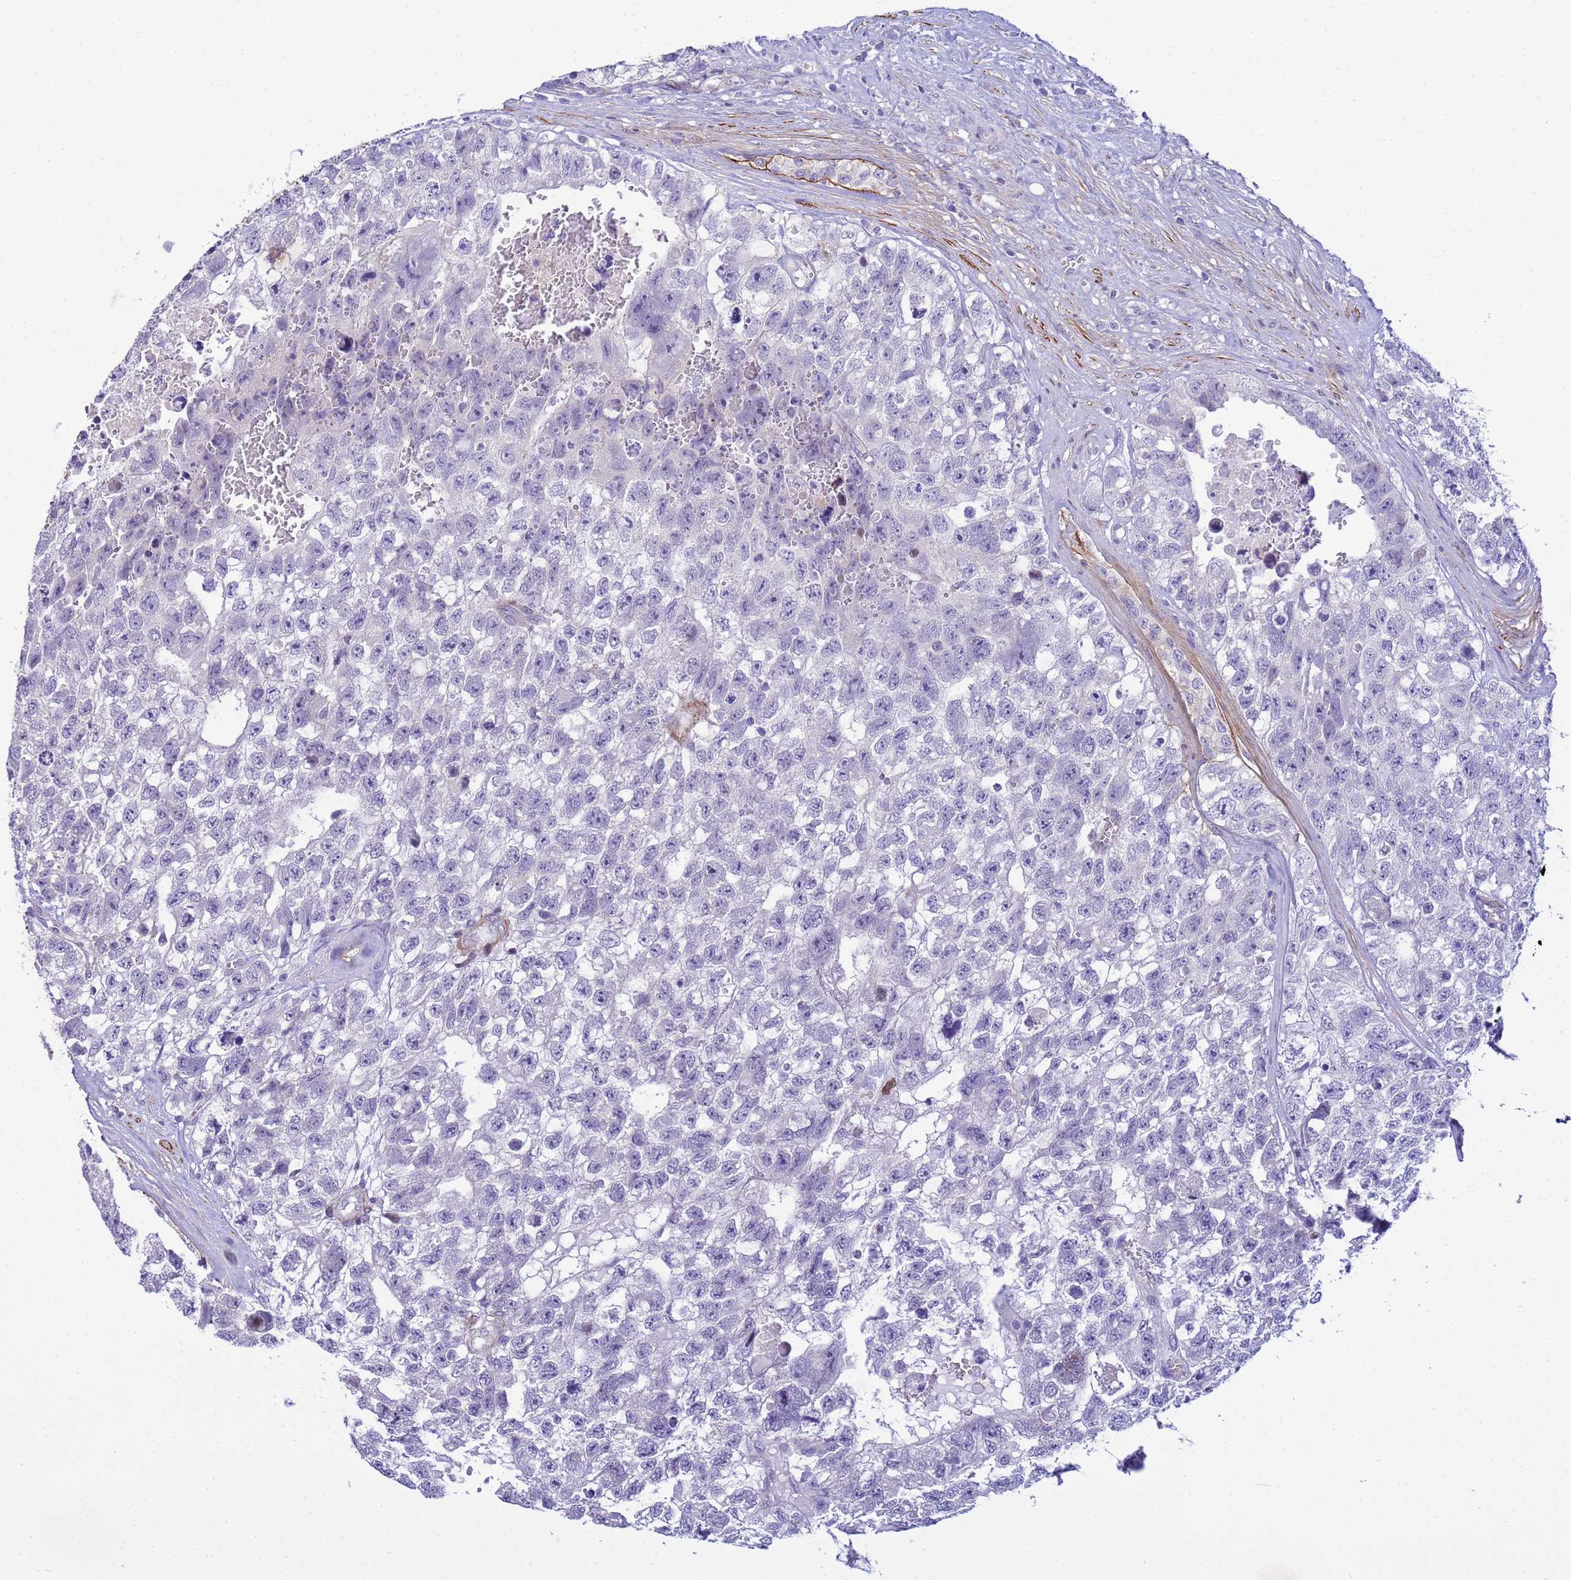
{"staining": {"intensity": "negative", "quantity": "none", "location": "none"}, "tissue": "testis cancer", "cell_type": "Tumor cells", "image_type": "cancer", "snomed": [{"axis": "morphology", "description": "Carcinoma, Embryonal, NOS"}, {"axis": "topography", "description": "Testis"}], "caption": "High power microscopy histopathology image of an immunohistochemistry (IHC) photomicrograph of testis cancer (embryonal carcinoma), revealing no significant expression in tumor cells.", "gene": "P2RX7", "patient": {"sex": "male", "age": 26}}